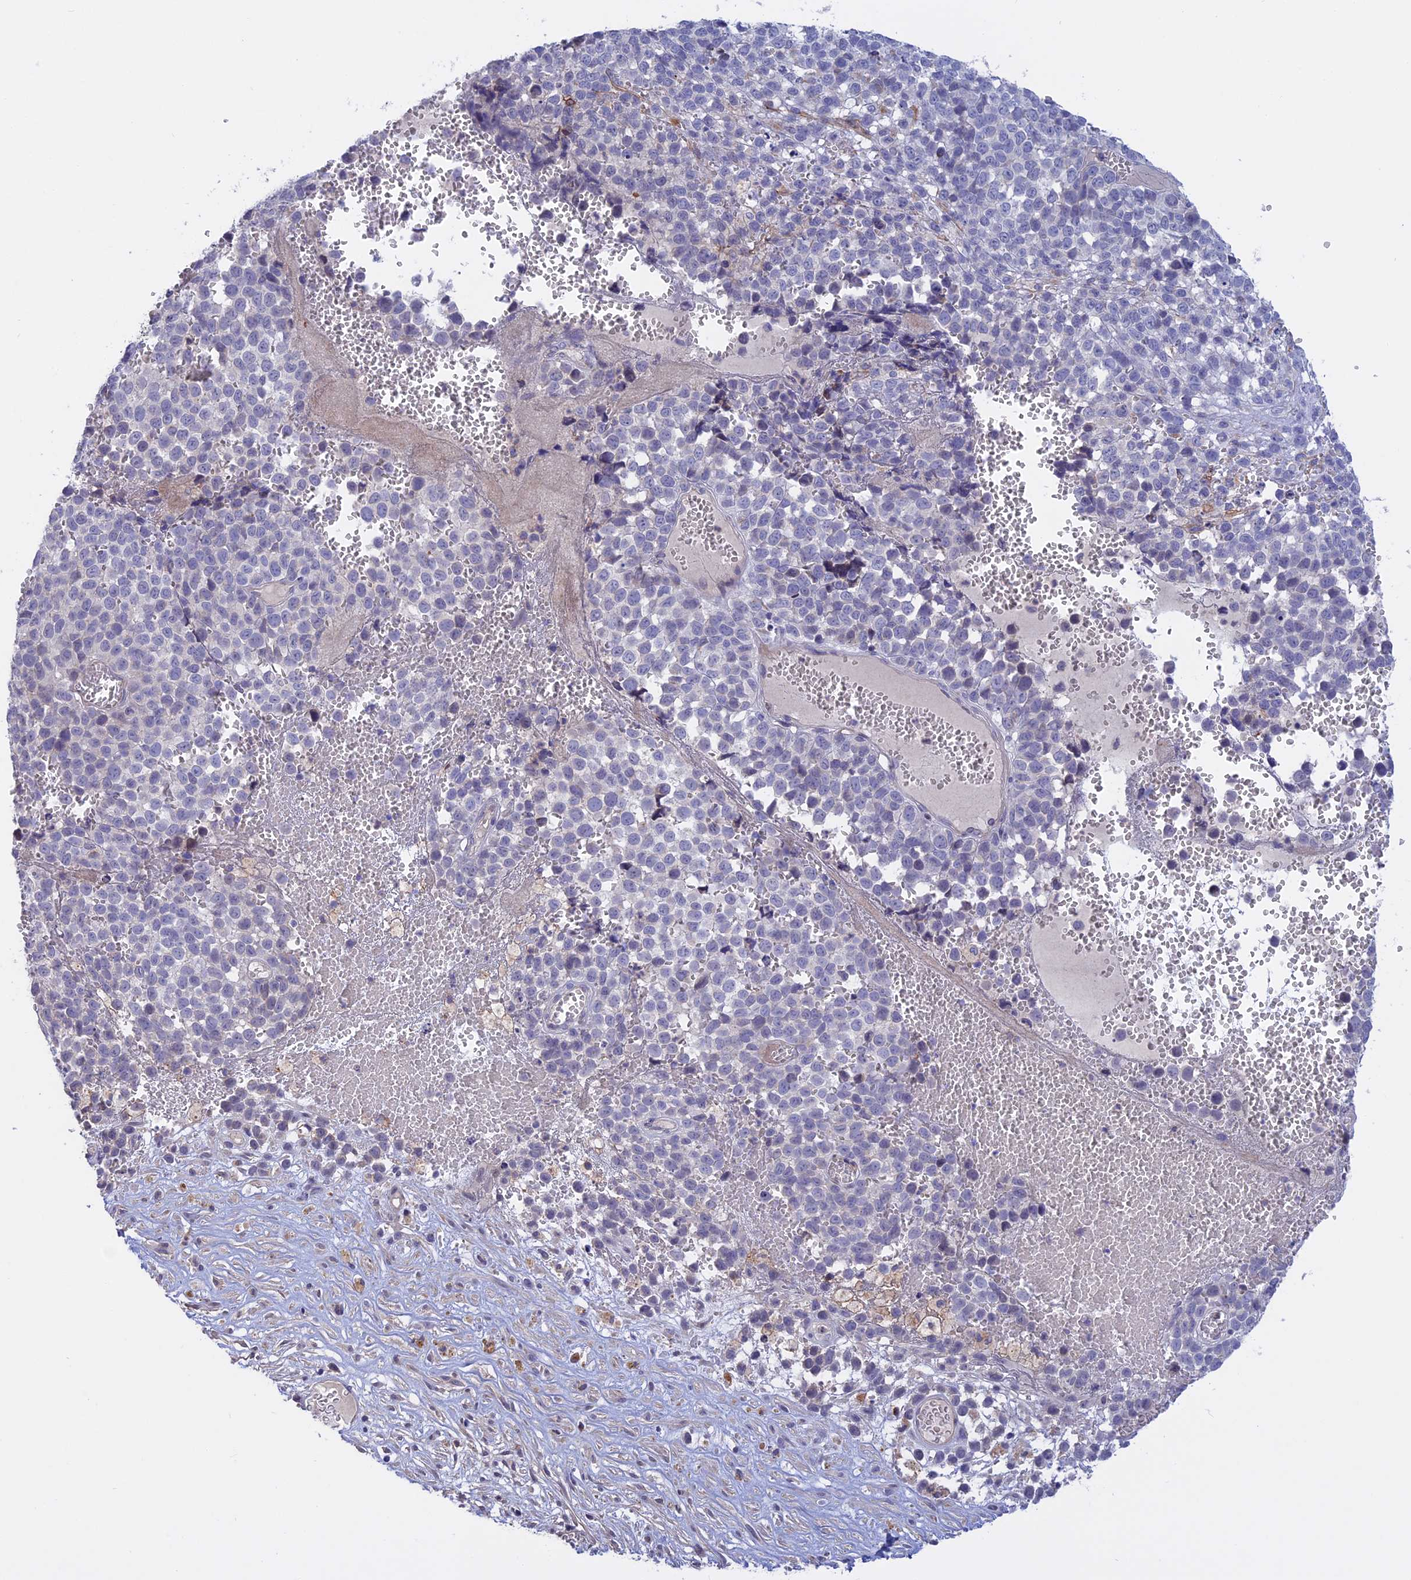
{"staining": {"intensity": "negative", "quantity": "none", "location": "none"}, "tissue": "melanoma", "cell_type": "Tumor cells", "image_type": "cancer", "snomed": [{"axis": "morphology", "description": "Malignant melanoma, NOS"}, {"axis": "topography", "description": "Nose, NOS"}], "caption": "The immunohistochemistry micrograph has no significant expression in tumor cells of melanoma tissue.", "gene": "SLC2A6", "patient": {"sex": "female", "age": 48}}